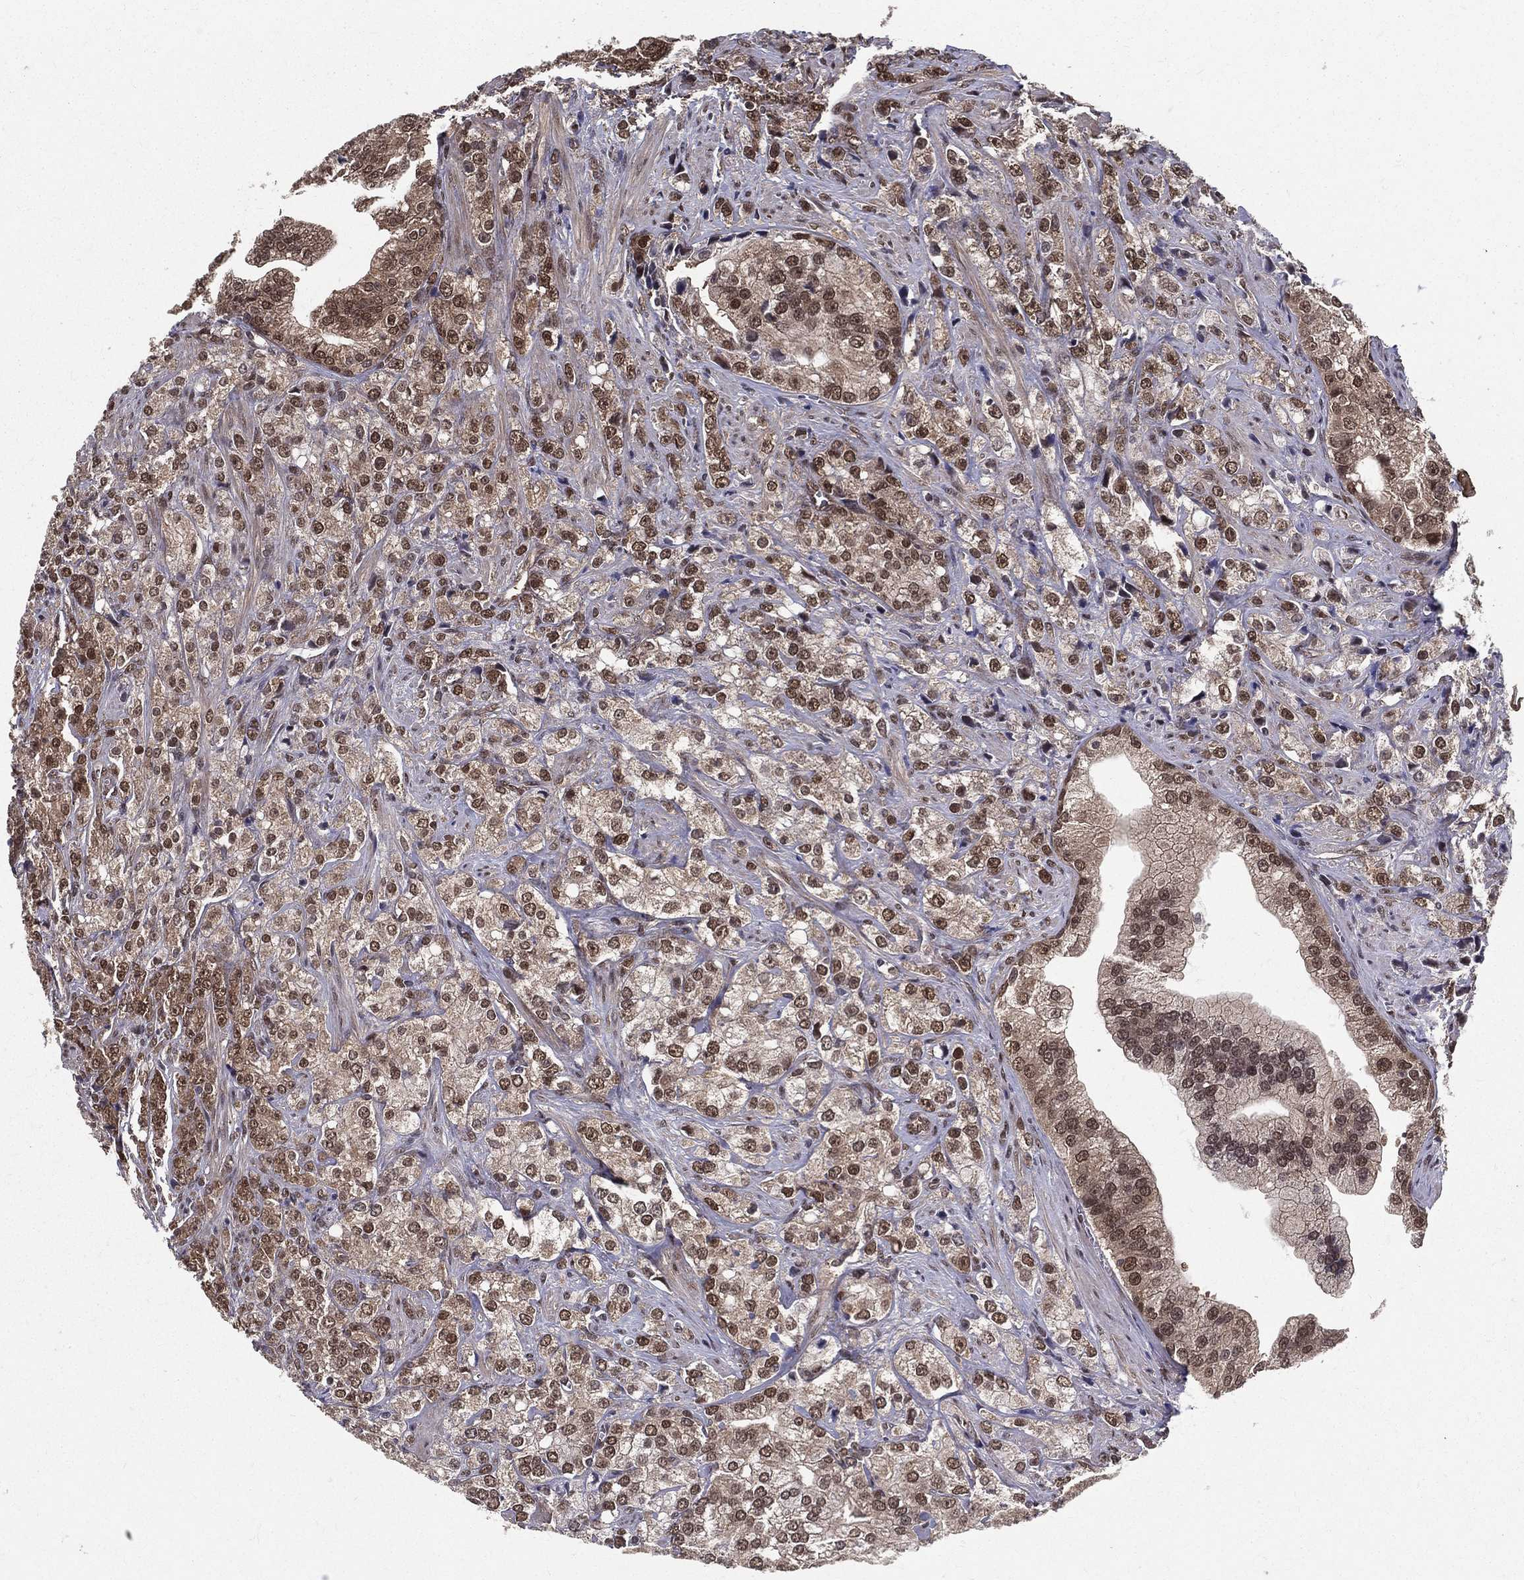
{"staining": {"intensity": "moderate", "quantity": "25%-75%", "location": "cytoplasmic/membranous,nuclear"}, "tissue": "prostate cancer", "cell_type": "Tumor cells", "image_type": "cancer", "snomed": [{"axis": "morphology", "description": "Adenocarcinoma, NOS"}, {"axis": "topography", "description": "Prostate and seminal vesicle, NOS"}, {"axis": "topography", "description": "Prostate"}], "caption": "Protein staining displays moderate cytoplasmic/membranous and nuclear expression in about 25%-75% of tumor cells in prostate adenocarcinoma.", "gene": "CARM1", "patient": {"sex": "male", "age": 68}}